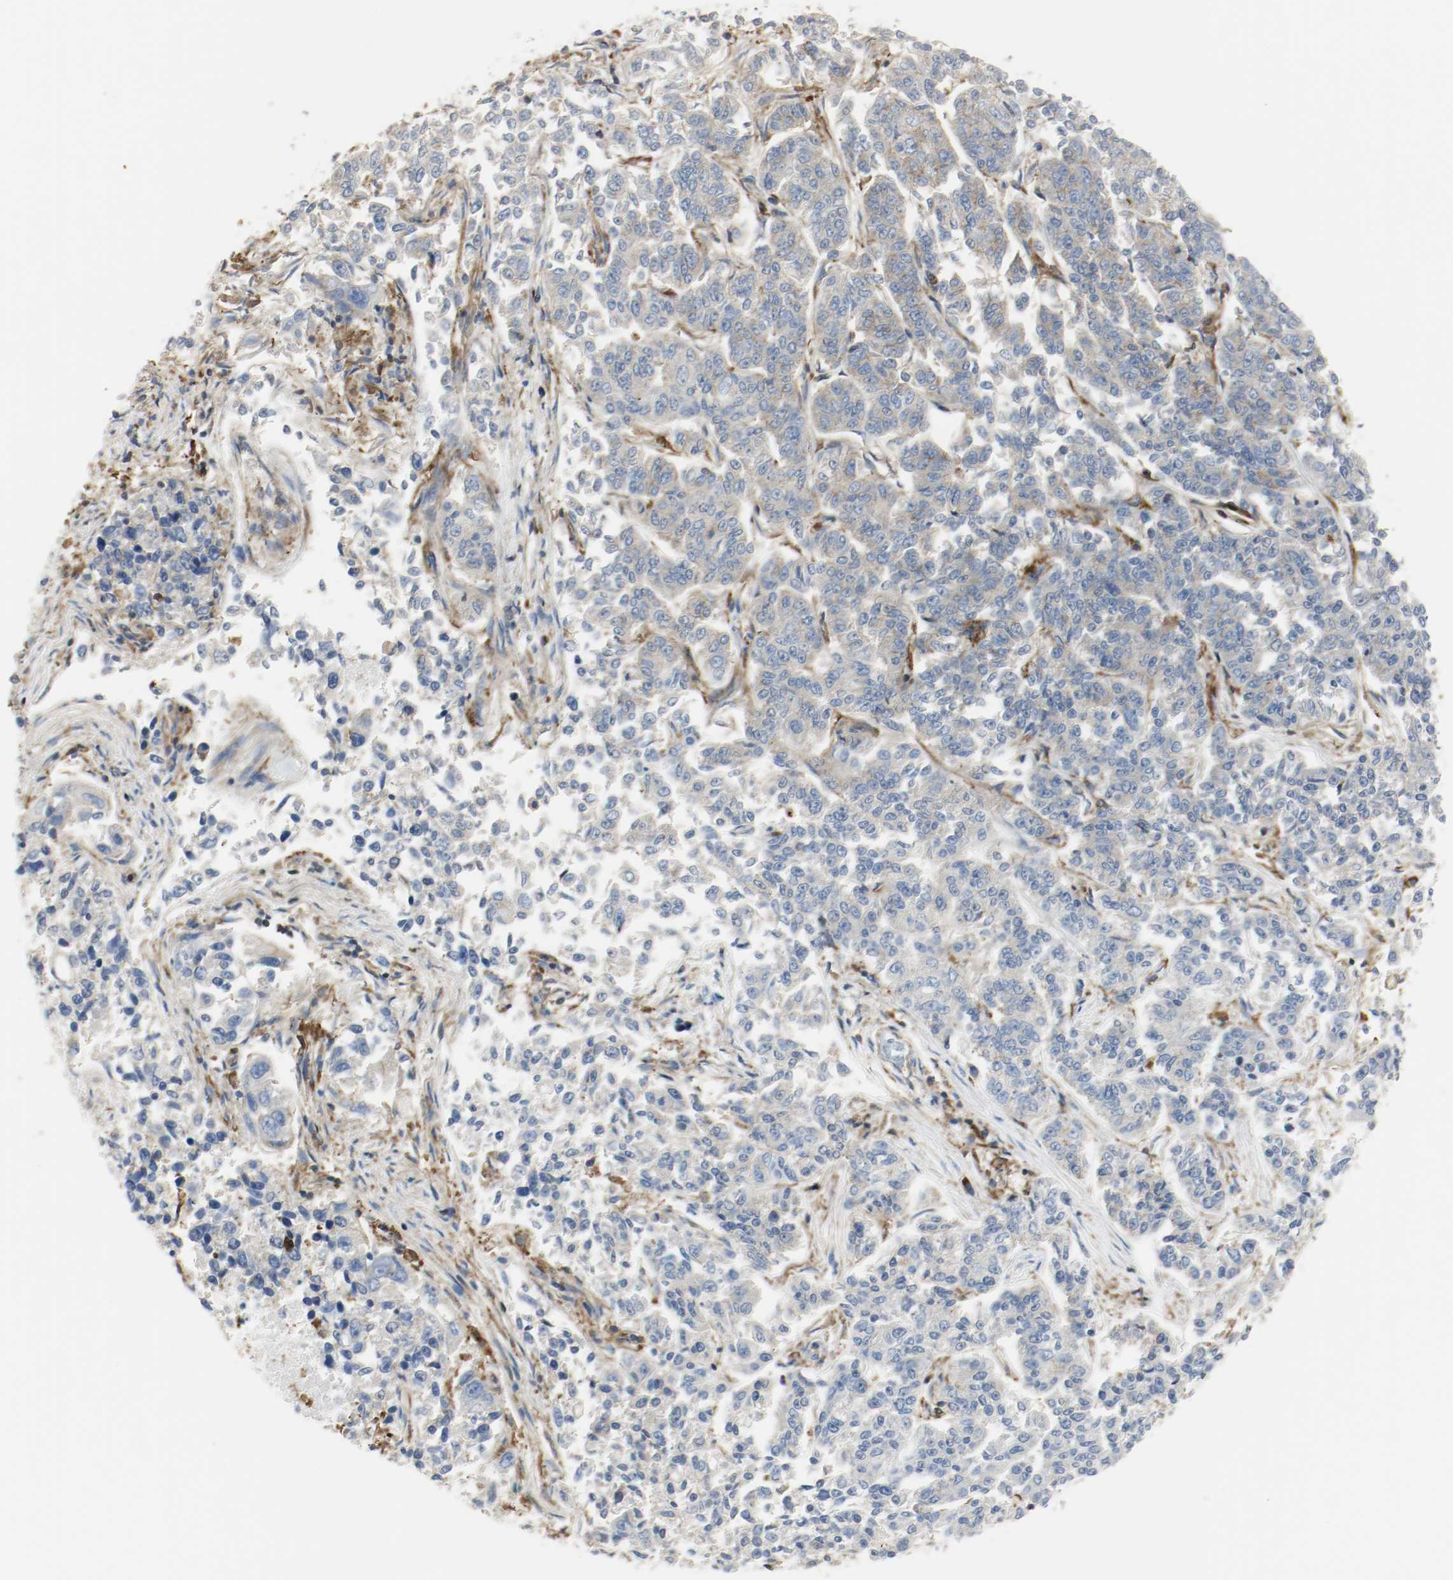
{"staining": {"intensity": "weak", "quantity": "25%-75%", "location": "cytoplasmic/membranous"}, "tissue": "lung cancer", "cell_type": "Tumor cells", "image_type": "cancer", "snomed": [{"axis": "morphology", "description": "Adenocarcinoma, NOS"}, {"axis": "topography", "description": "Lung"}], "caption": "Immunohistochemistry (IHC) (DAB (3,3'-diaminobenzidine)) staining of human lung cancer shows weak cytoplasmic/membranous protein staining in about 25%-75% of tumor cells.", "gene": "ARPC1B", "patient": {"sex": "male", "age": 84}}